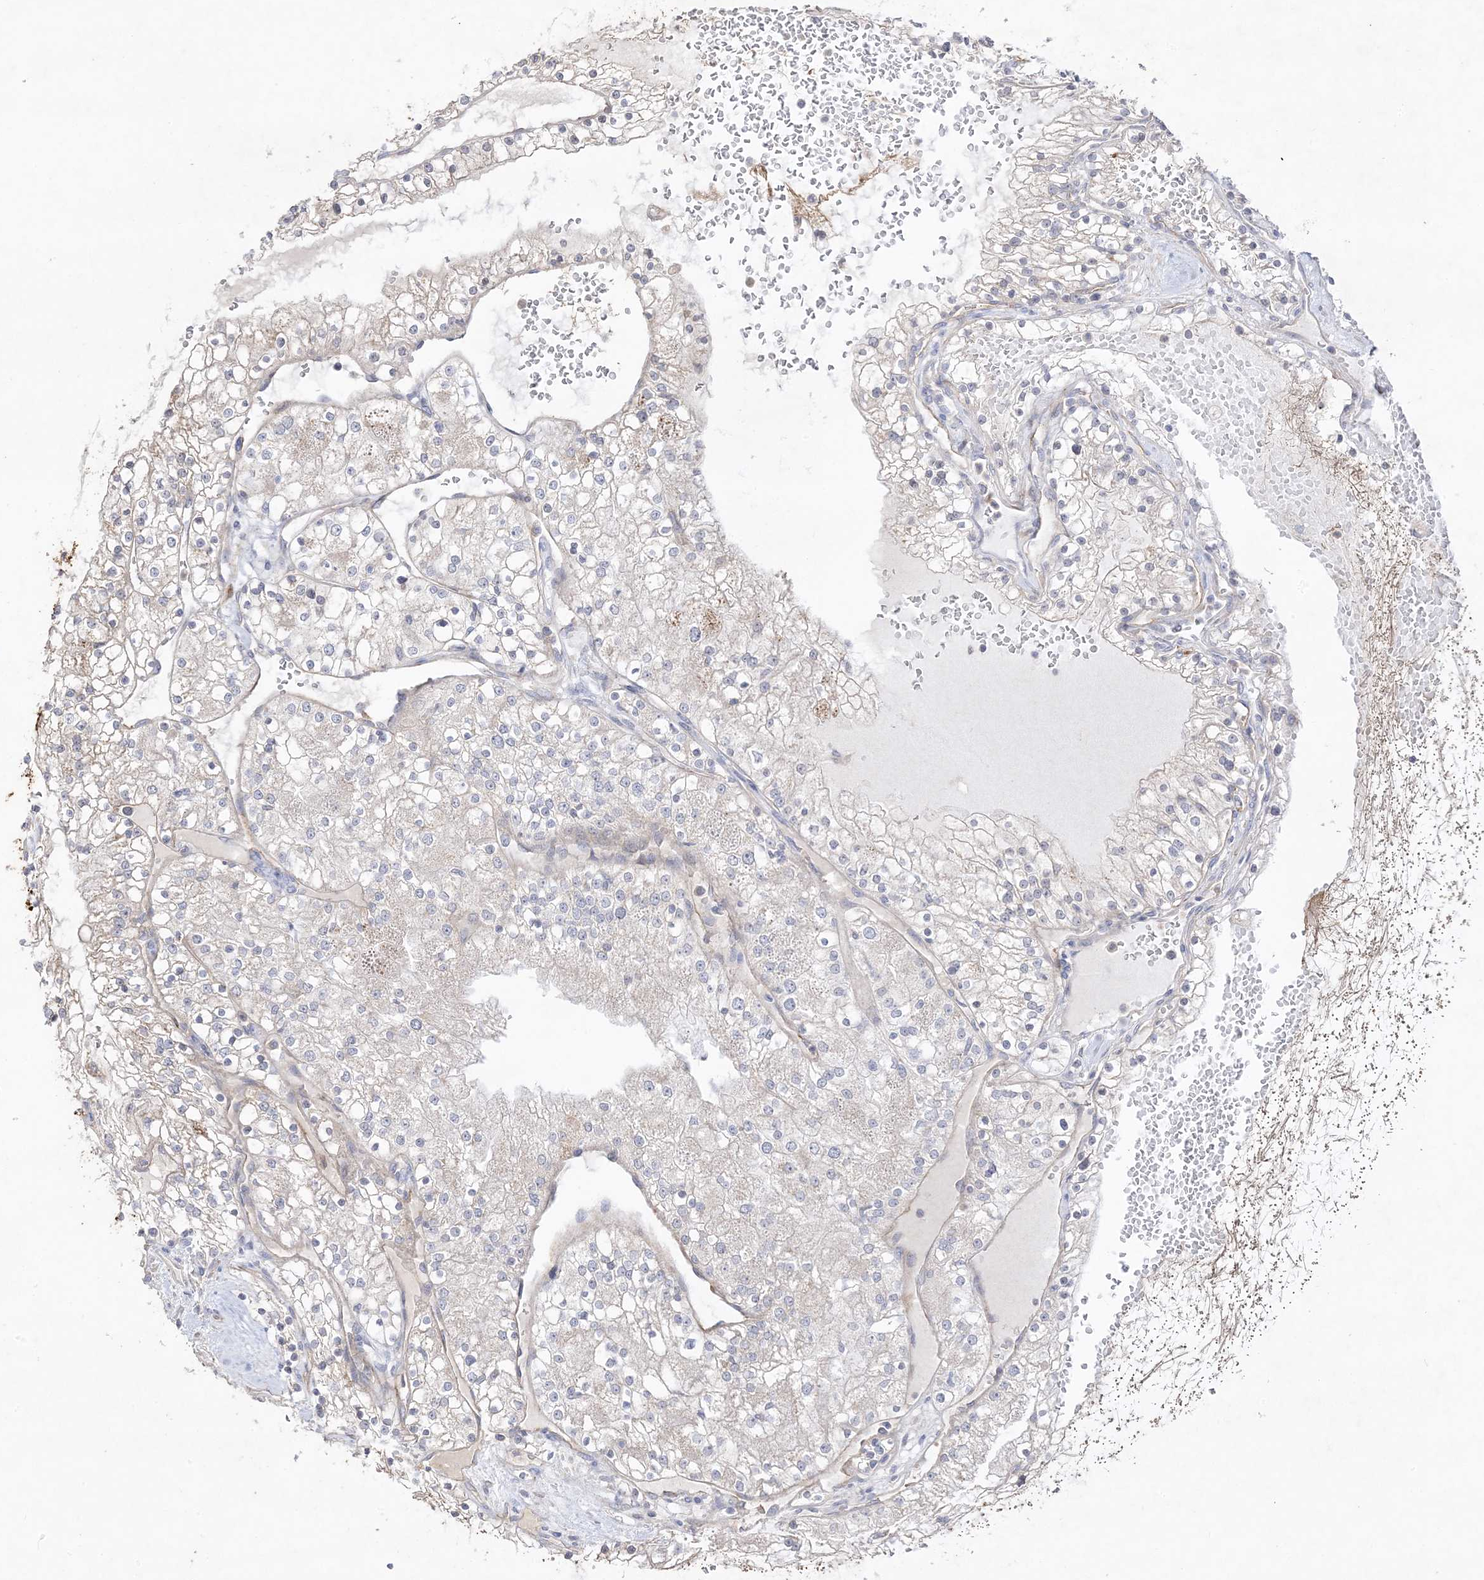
{"staining": {"intensity": "negative", "quantity": "none", "location": "none"}, "tissue": "renal cancer", "cell_type": "Tumor cells", "image_type": "cancer", "snomed": [{"axis": "morphology", "description": "Normal tissue, NOS"}, {"axis": "morphology", "description": "Adenocarcinoma, NOS"}, {"axis": "topography", "description": "Kidney"}], "caption": "Human renal adenocarcinoma stained for a protein using IHC exhibits no staining in tumor cells.", "gene": "TRANK1", "patient": {"sex": "male", "age": 68}}